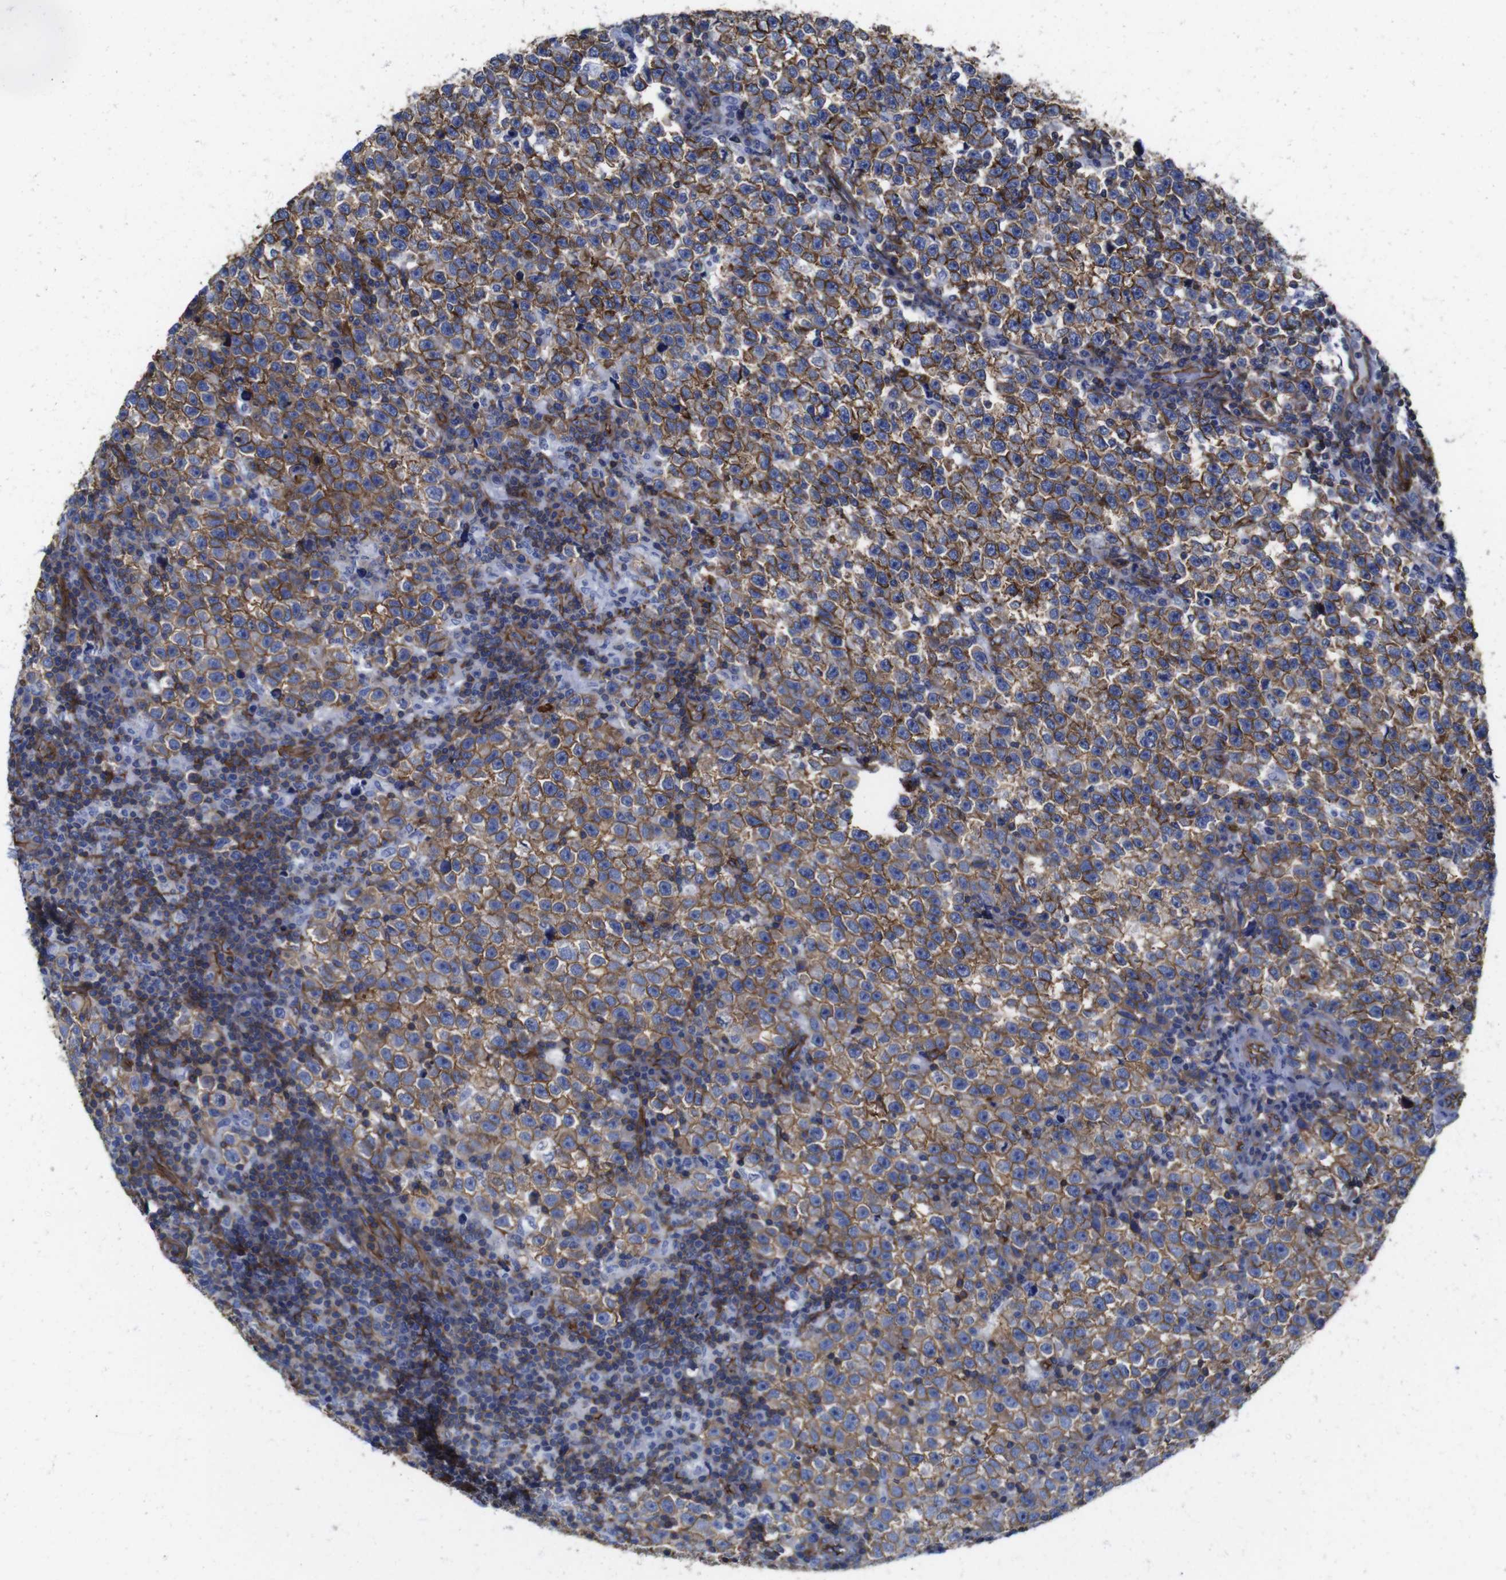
{"staining": {"intensity": "moderate", "quantity": ">75%", "location": "cytoplasmic/membranous"}, "tissue": "testis cancer", "cell_type": "Tumor cells", "image_type": "cancer", "snomed": [{"axis": "morphology", "description": "Seminoma, NOS"}, {"axis": "topography", "description": "Testis"}], "caption": "The immunohistochemical stain labels moderate cytoplasmic/membranous positivity in tumor cells of testis cancer (seminoma) tissue.", "gene": "SPTBN1", "patient": {"sex": "male", "age": 43}}